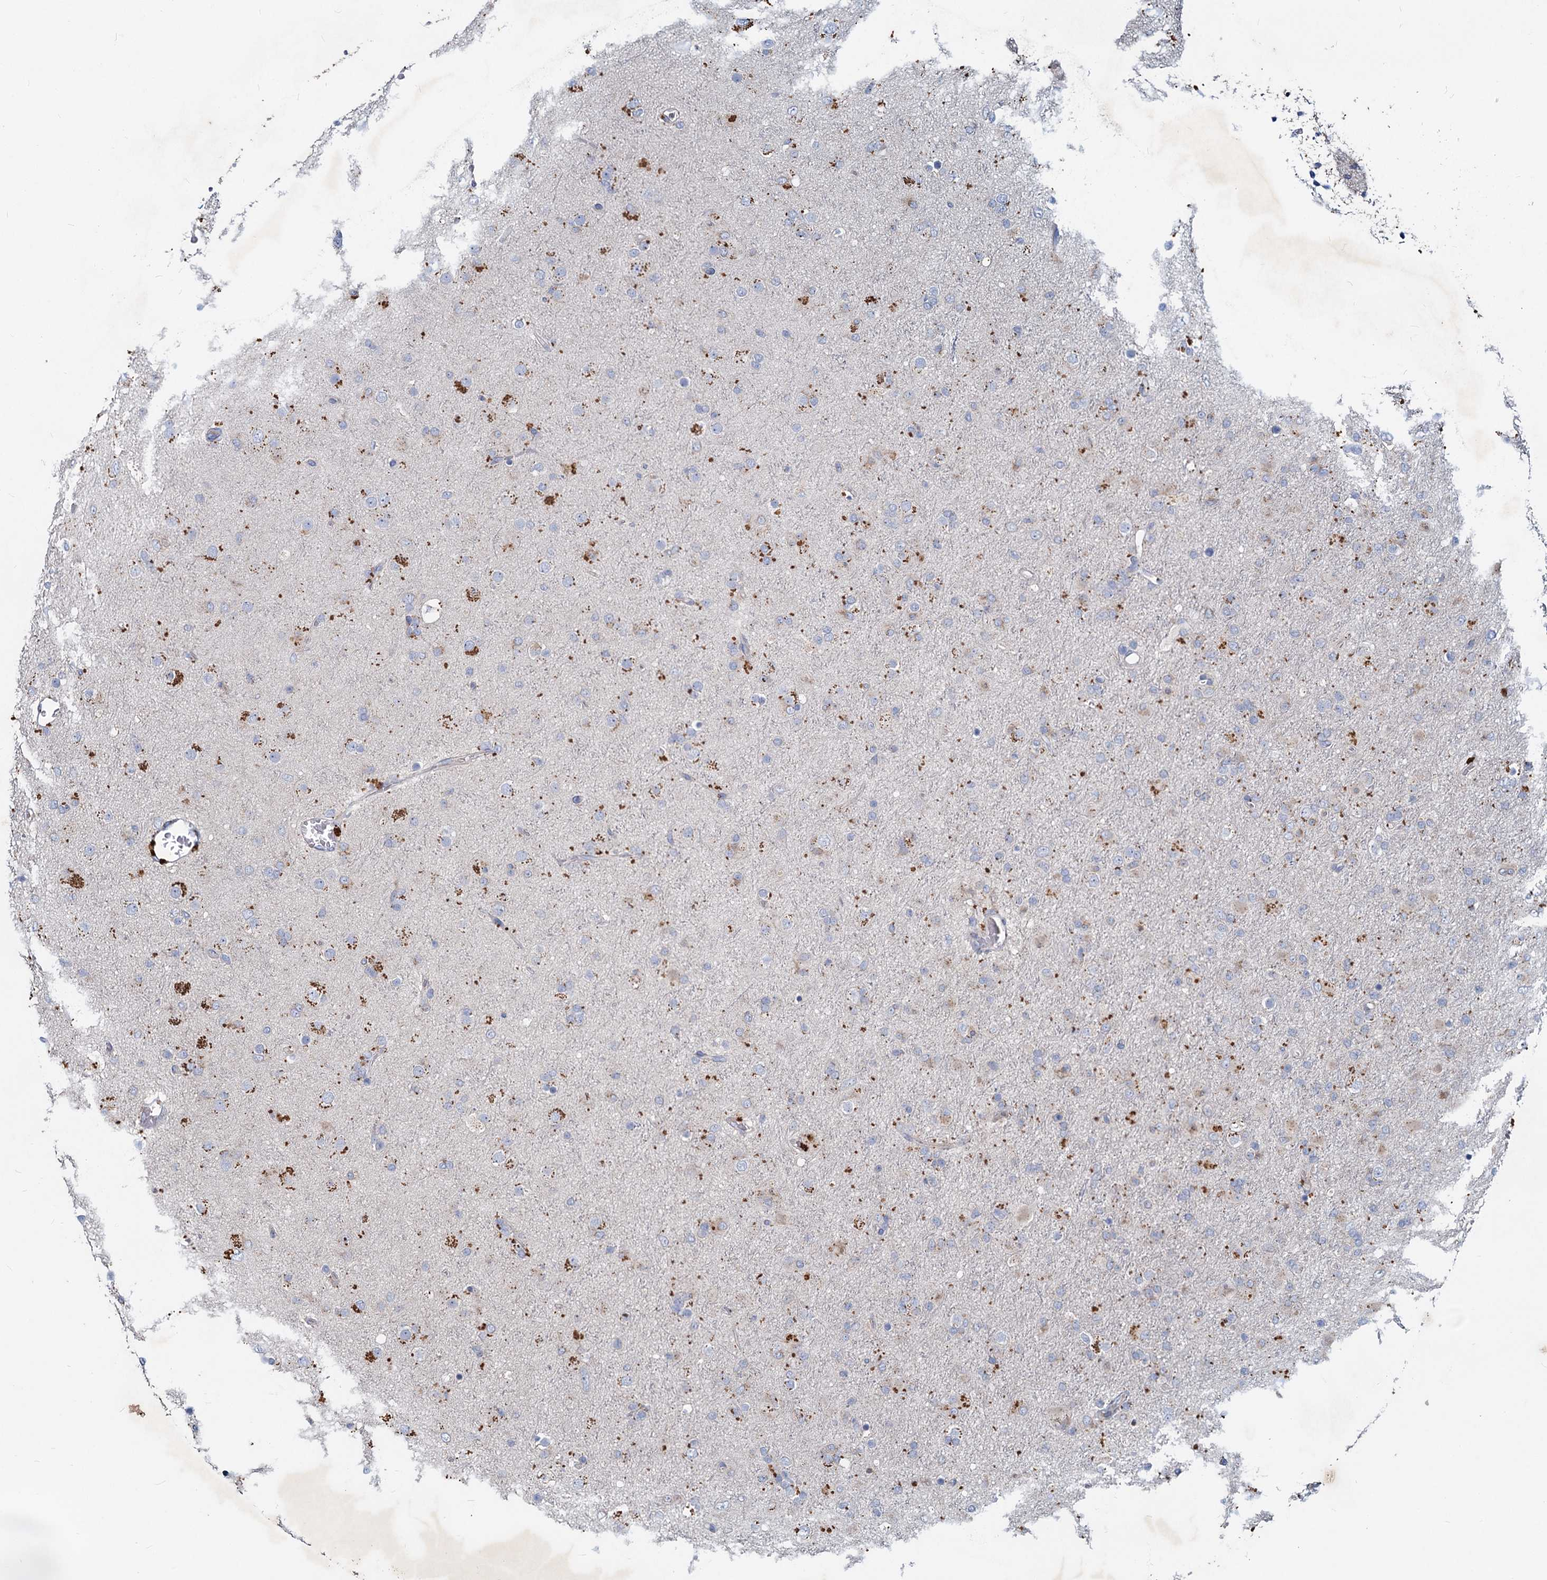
{"staining": {"intensity": "negative", "quantity": "none", "location": "none"}, "tissue": "glioma", "cell_type": "Tumor cells", "image_type": "cancer", "snomed": [{"axis": "morphology", "description": "Glioma, malignant, Low grade"}, {"axis": "topography", "description": "Brain"}], "caption": "Tumor cells are negative for brown protein staining in glioma.", "gene": "TMX2", "patient": {"sex": "male", "age": 65}}